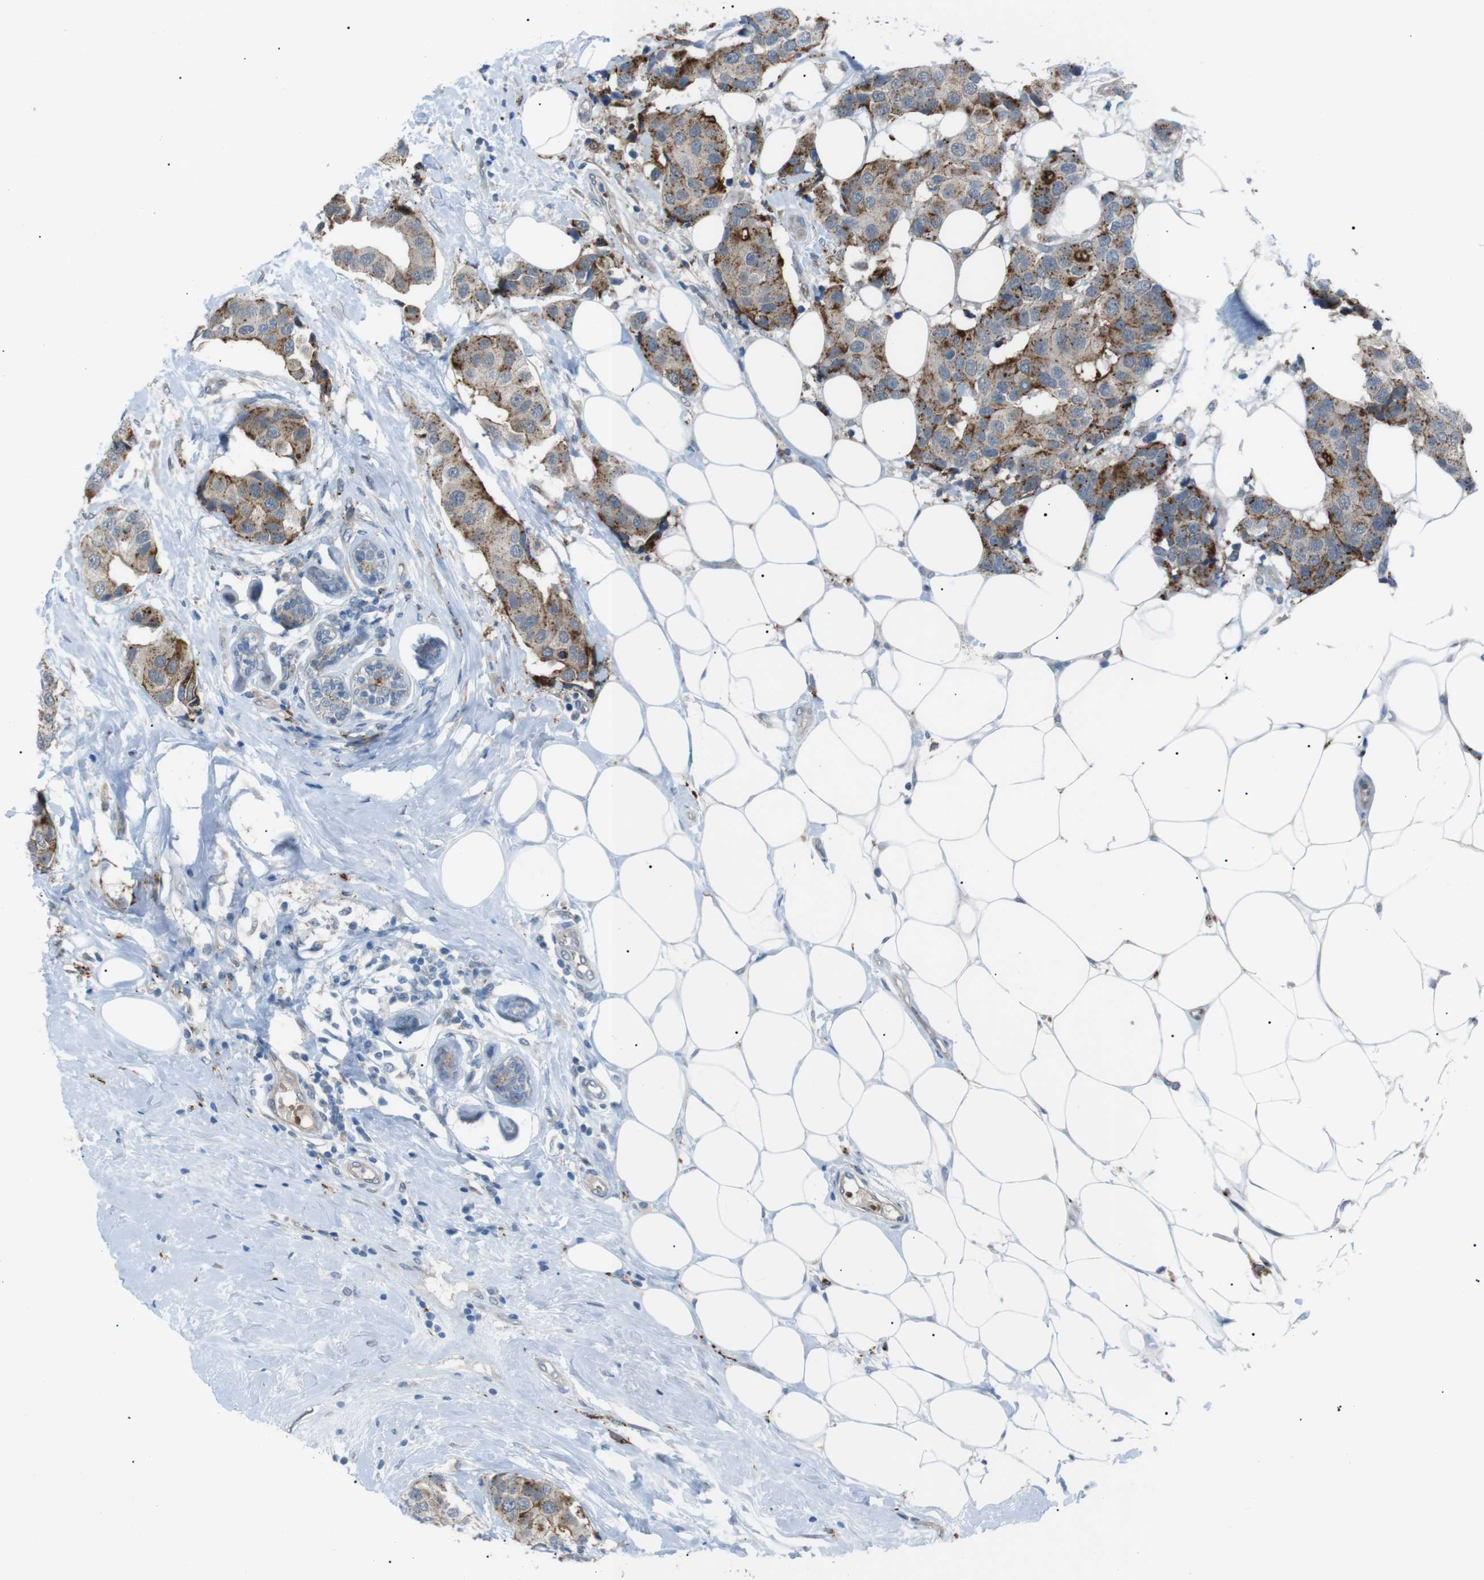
{"staining": {"intensity": "moderate", "quantity": "25%-75%", "location": "cytoplasmic/membranous"}, "tissue": "breast cancer", "cell_type": "Tumor cells", "image_type": "cancer", "snomed": [{"axis": "morphology", "description": "Normal tissue, NOS"}, {"axis": "morphology", "description": "Duct carcinoma"}, {"axis": "topography", "description": "Breast"}], "caption": "Brown immunohistochemical staining in human breast cancer exhibits moderate cytoplasmic/membranous staining in about 25%-75% of tumor cells.", "gene": "B4GALNT2", "patient": {"sex": "female", "age": 39}}